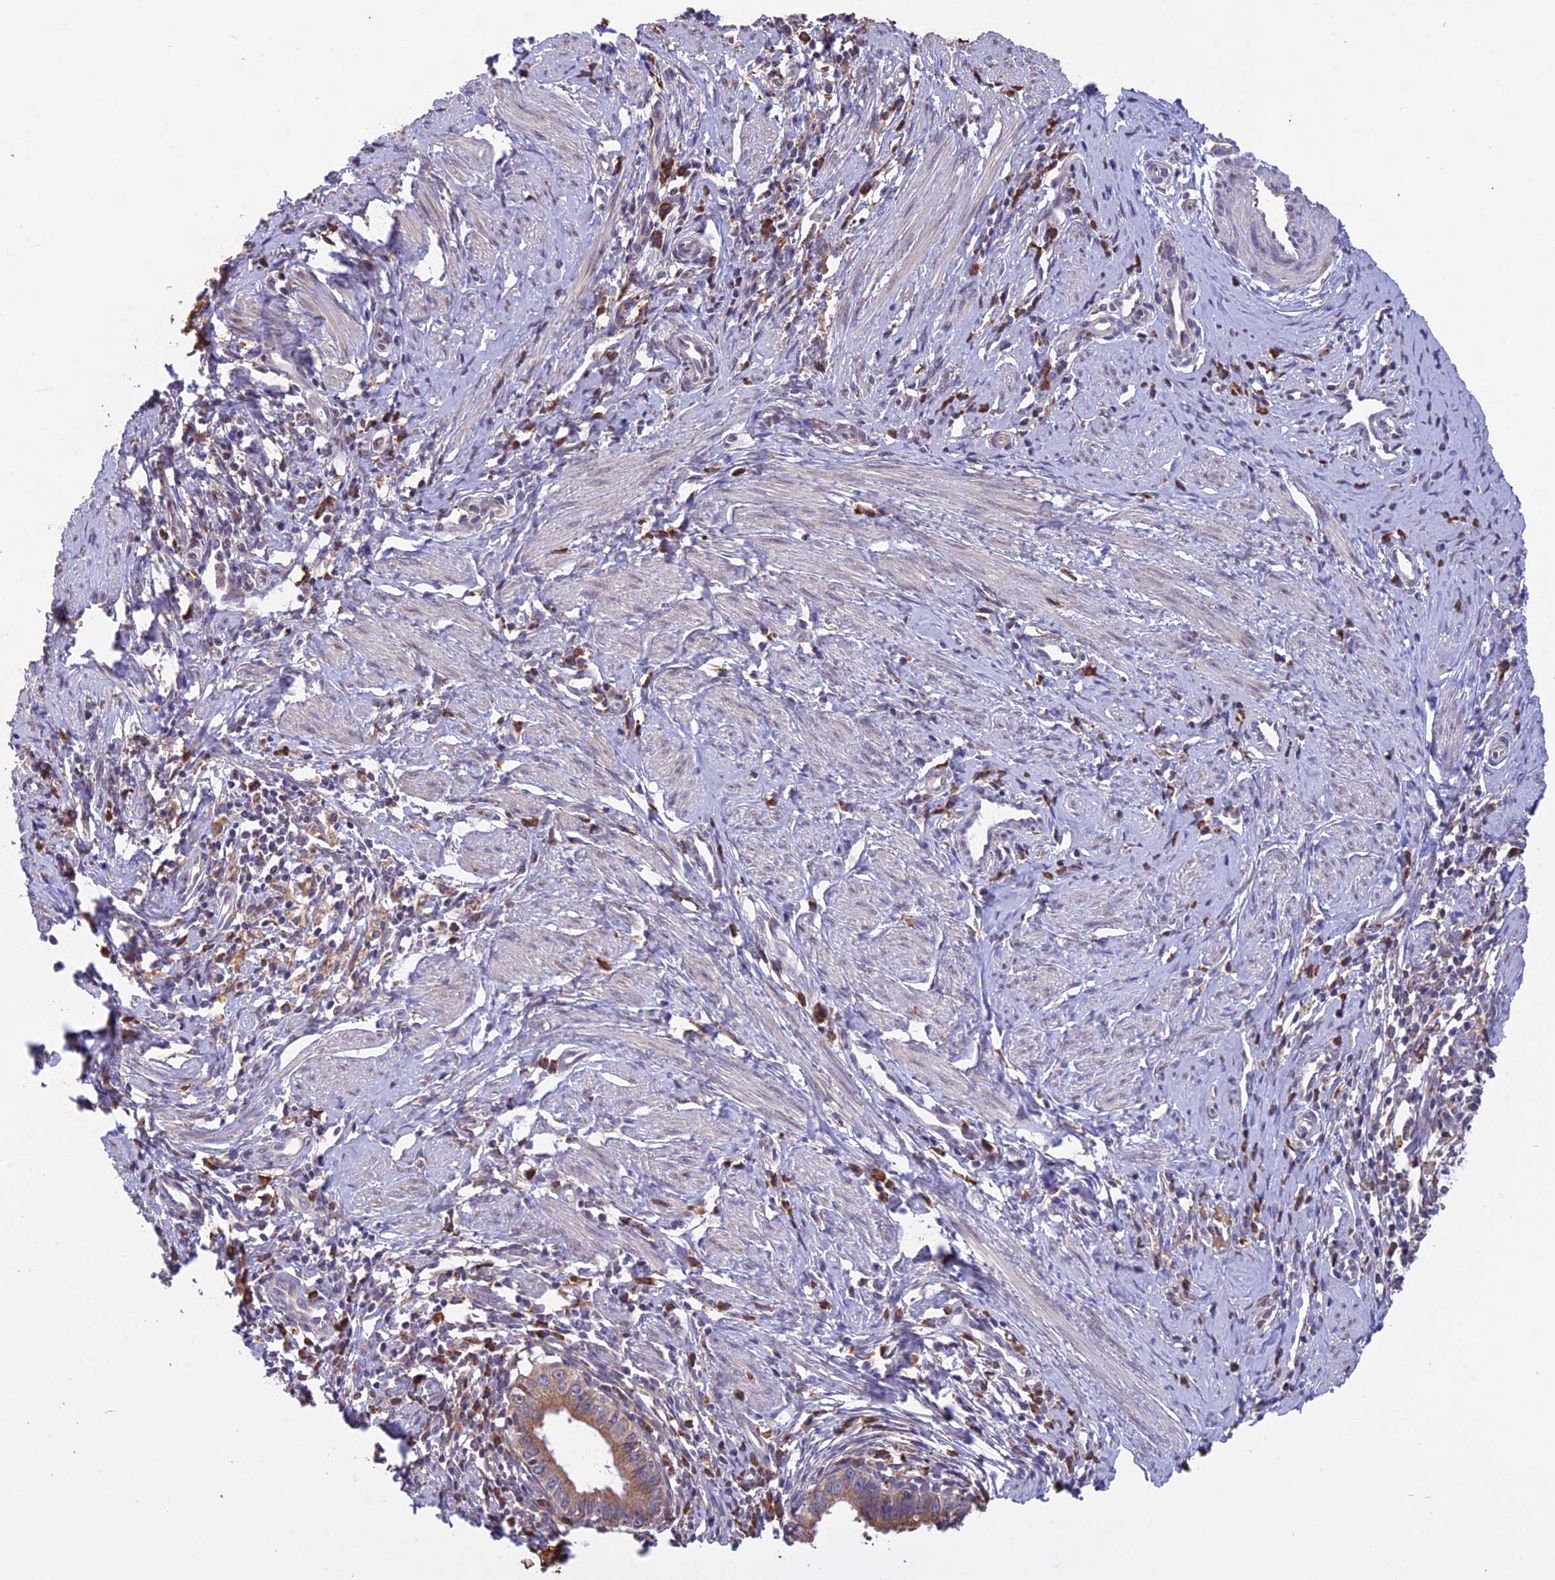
{"staining": {"intensity": "moderate", "quantity": ">75%", "location": "cytoplasmic/membranous"}, "tissue": "cervical cancer", "cell_type": "Tumor cells", "image_type": "cancer", "snomed": [{"axis": "morphology", "description": "Adenocarcinoma, NOS"}, {"axis": "topography", "description": "Cervix"}], "caption": "Cervical cancer stained with DAB (3,3'-diaminobenzidine) IHC shows medium levels of moderate cytoplasmic/membranous positivity in approximately >75% of tumor cells.", "gene": "DMRTA2", "patient": {"sex": "female", "age": 36}}